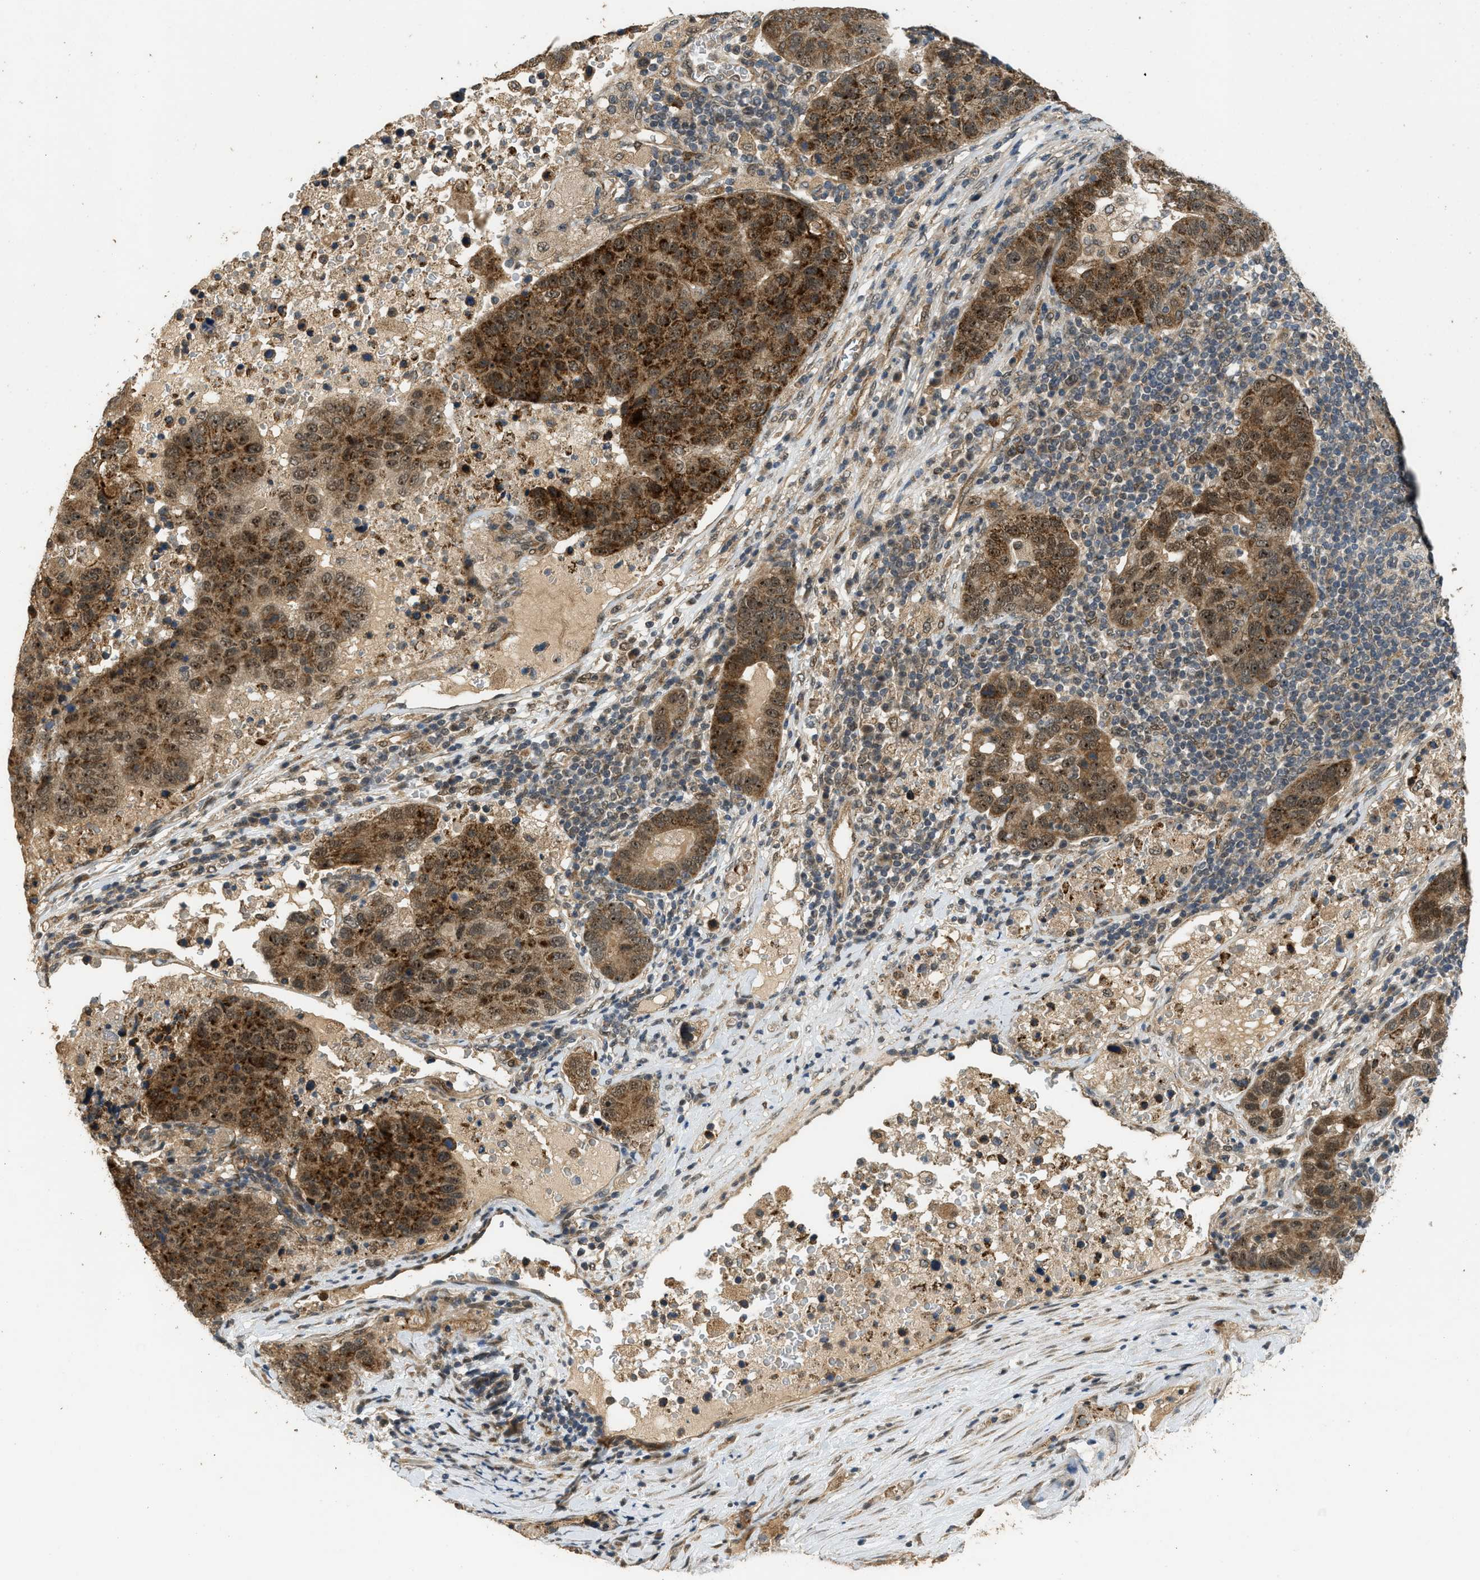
{"staining": {"intensity": "moderate", "quantity": ">75%", "location": "cytoplasmic/membranous,nuclear"}, "tissue": "pancreatic cancer", "cell_type": "Tumor cells", "image_type": "cancer", "snomed": [{"axis": "morphology", "description": "Adenocarcinoma, NOS"}, {"axis": "topography", "description": "Pancreas"}], "caption": "Immunohistochemical staining of adenocarcinoma (pancreatic) displays medium levels of moderate cytoplasmic/membranous and nuclear protein staining in about >75% of tumor cells.", "gene": "GET1", "patient": {"sex": "female", "age": 61}}